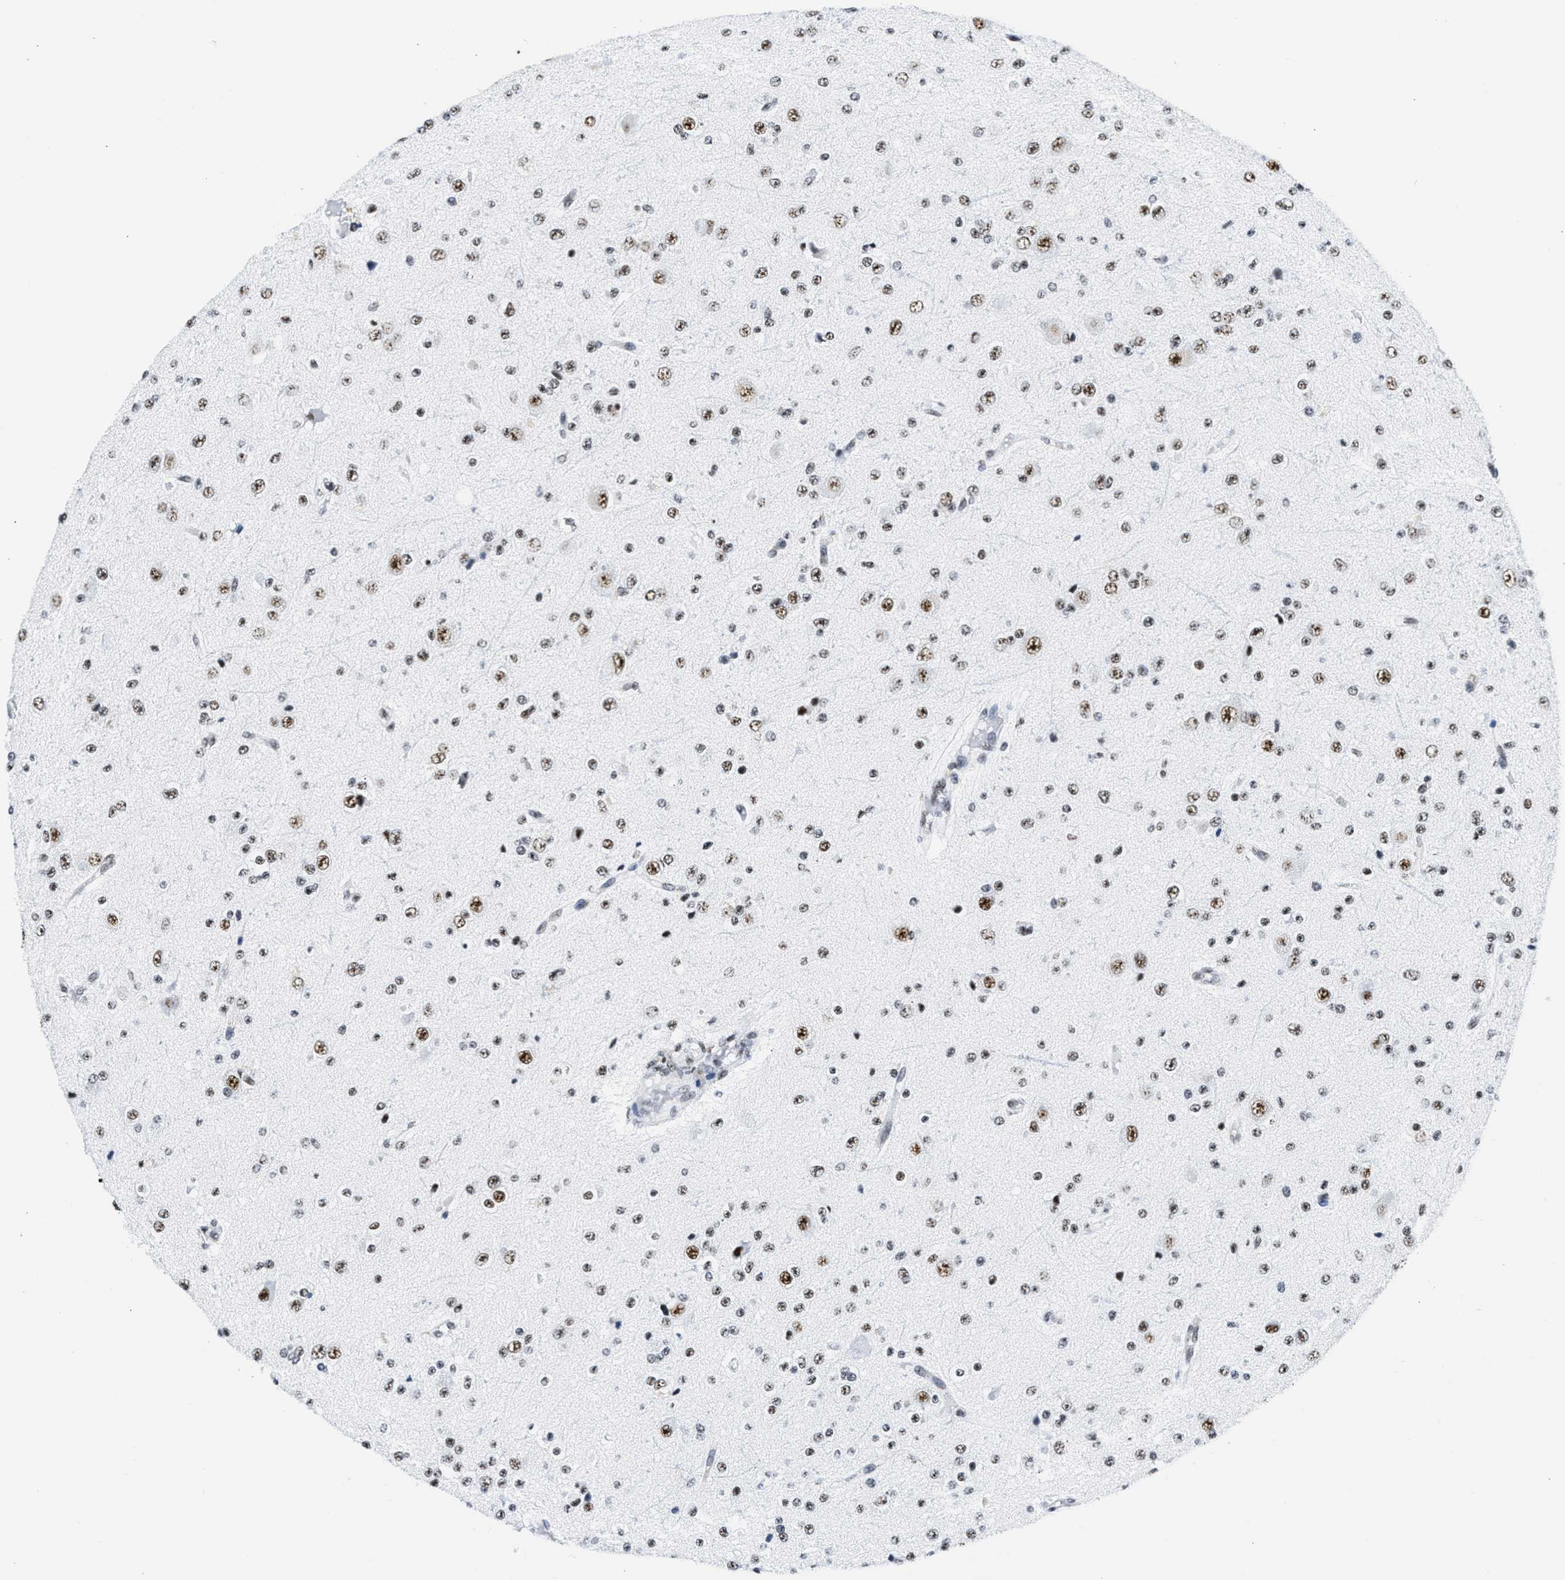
{"staining": {"intensity": "moderate", "quantity": ">75%", "location": "nuclear"}, "tissue": "glioma", "cell_type": "Tumor cells", "image_type": "cancer", "snomed": [{"axis": "morphology", "description": "Glioma, malignant, High grade"}, {"axis": "topography", "description": "pancreas cauda"}], "caption": "A photomicrograph of human glioma stained for a protein exhibits moderate nuclear brown staining in tumor cells.", "gene": "RBM8A", "patient": {"sex": "male", "age": 60}}